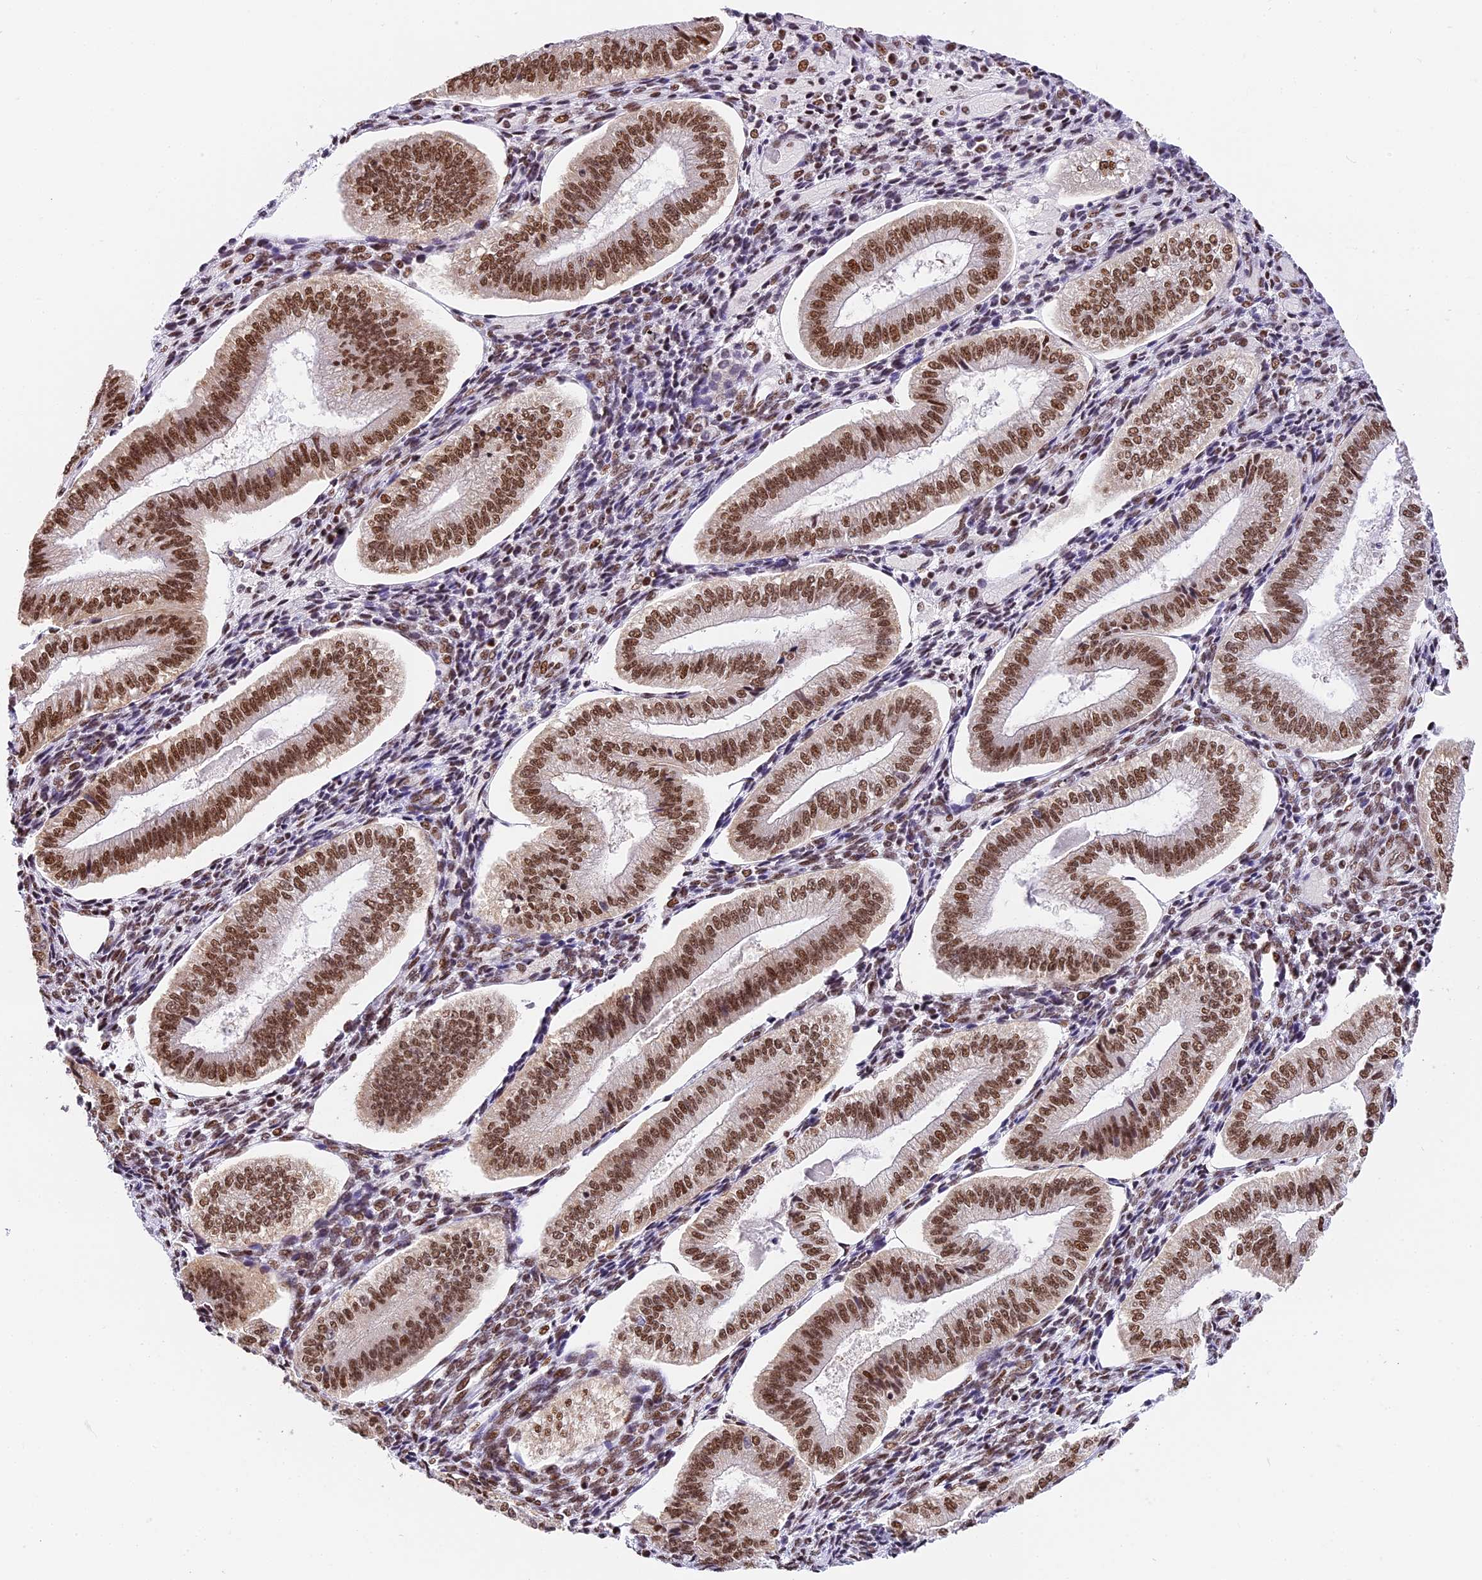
{"staining": {"intensity": "strong", "quantity": "25%-75%", "location": "nuclear"}, "tissue": "endometrium", "cell_type": "Cells in endometrial stroma", "image_type": "normal", "snomed": [{"axis": "morphology", "description": "Normal tissue, NOS"}, {"axis": "topography", "description": "Endometrium"}], "caption": "Human endometrium stained for a protein (brown) shows strong nuclear positive positivity in approximately 25%-75% of cells in endometrial stroma.", "gene": "SBNO1", "patient": {"sex": "female", "age": 34}}